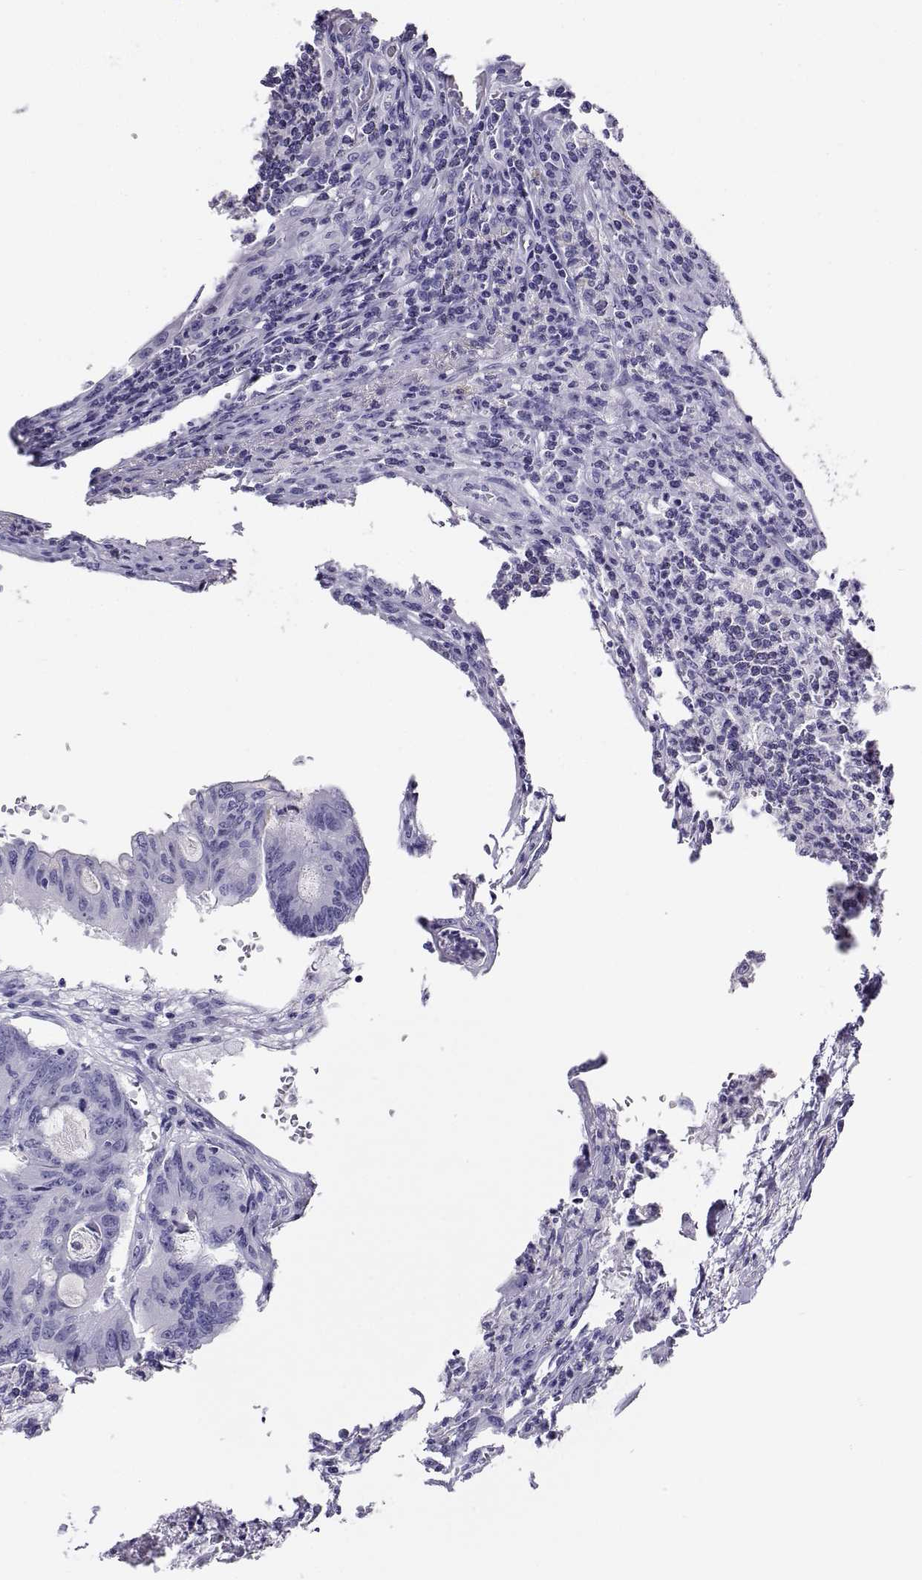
{"staining": {"intensity": "negative", "quantity": "none", "location": "none"}, "tissue": "colorectal cancer", "cell_type": "Tumor cells", "image_type": "cancer", "snomed": [{"axis": "morphology", "description": "Adenocarcinoma, NOS"}, {"axis": "topography", "description": "Colon"}], "caption": "DAB (3,3'-diaminobenzidine) immunohistochemical staining of colorectal adenocarcinoma displays no significant positivity in tumor cells.", "gene": "RHOXF2", "patient": {"sex": "female", "age": 70}}